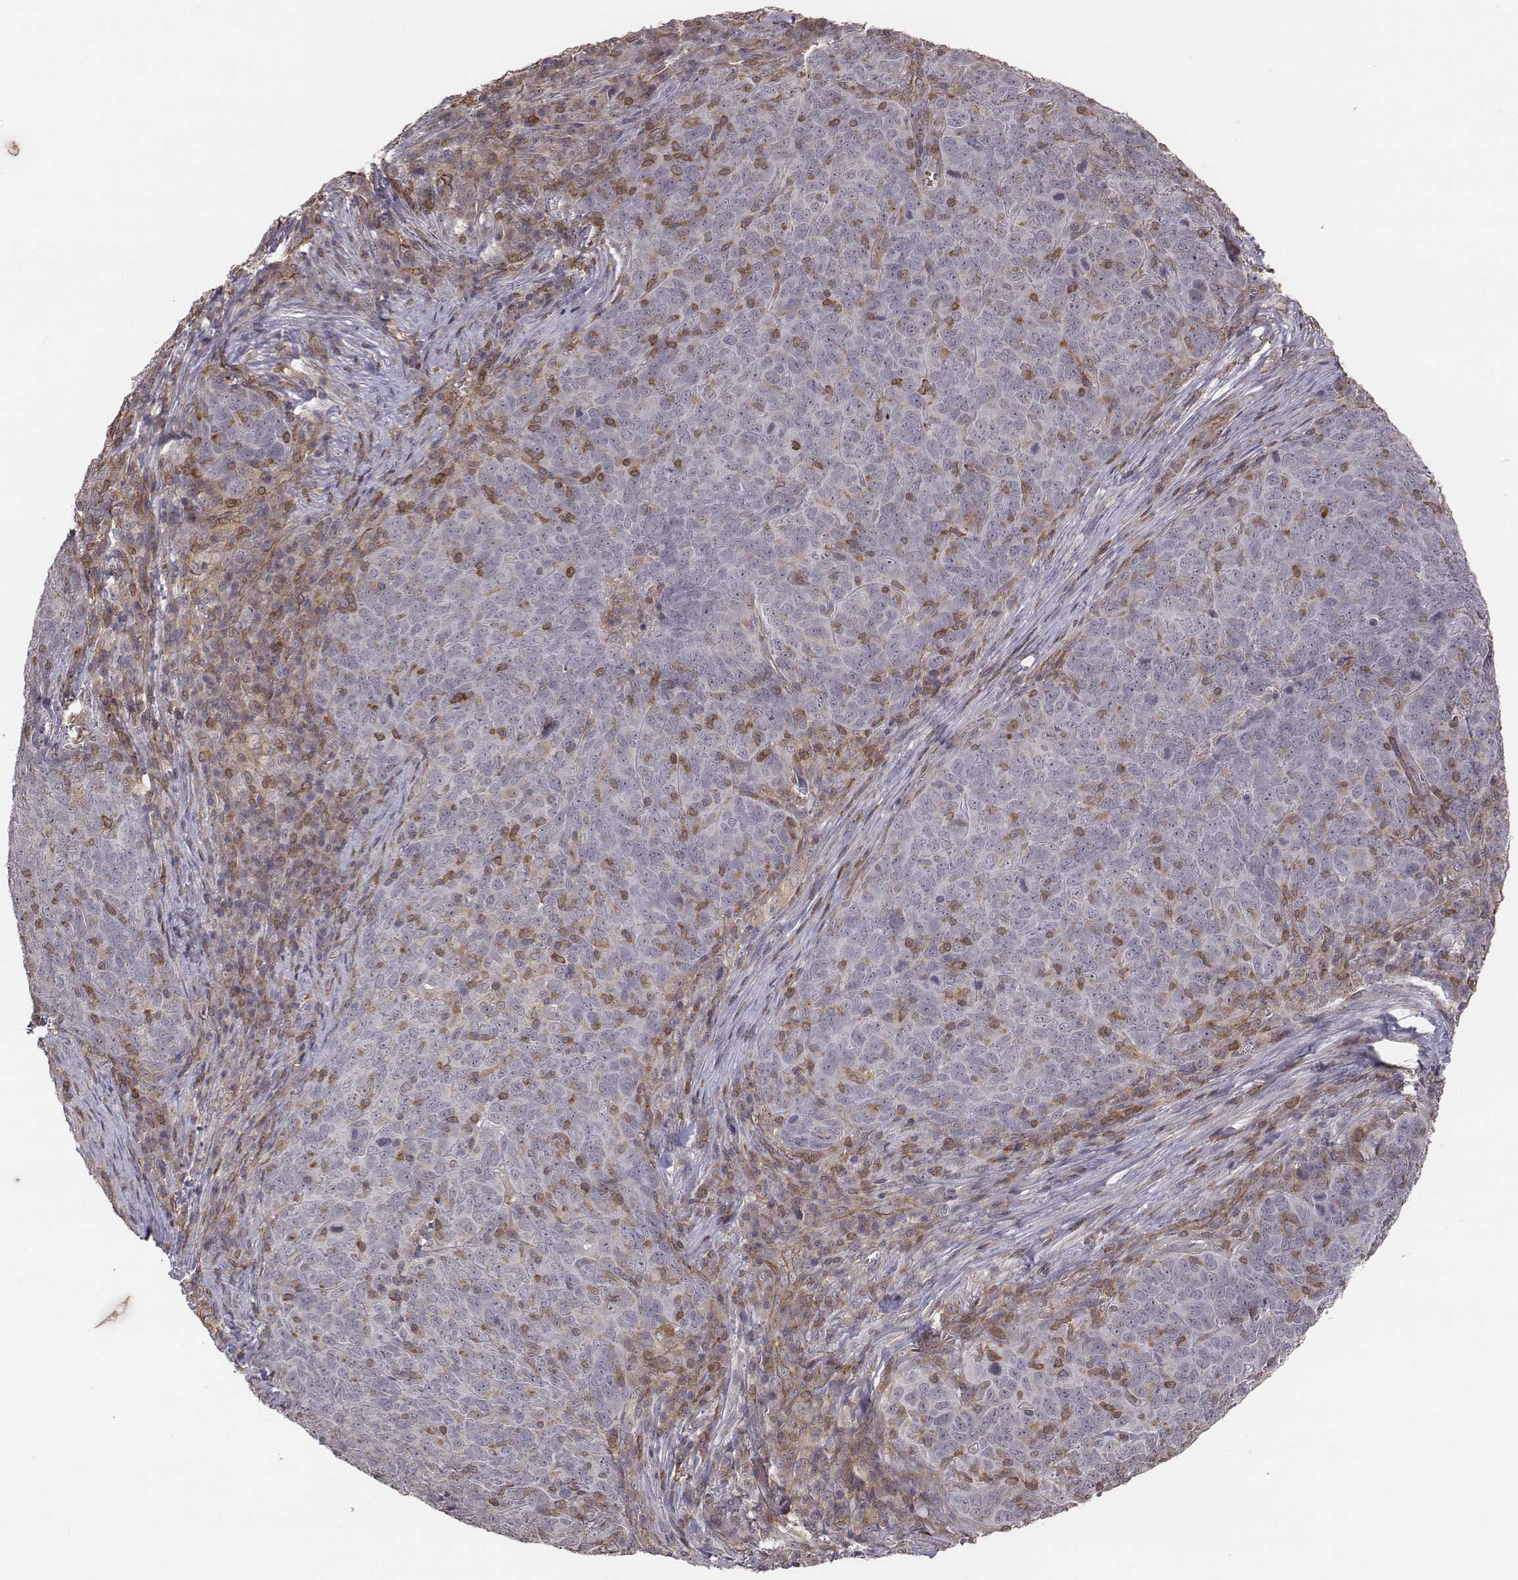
{"staining": {"intensity": "weak", "quantity": "<25%", "location": "cytoplasmic/membranous"}, "tissue": "skin cancer", "cell_type": "Tumor cells", "image_type": "cancer", "snomed": [{"axis": "morphology", "description": "Squamous cell carcinoma, NOS"}, {"axis": "topography", "description": "Skin"}, {"axis": "topography", "description": "Anal"}], "caption": "This is an immunohistochemistry (IHC) histopathology image of skin cancer. There is no staining in tumor cells.", "gene": "PTPRG", "patient": {"sex": "female", "age": 51}}